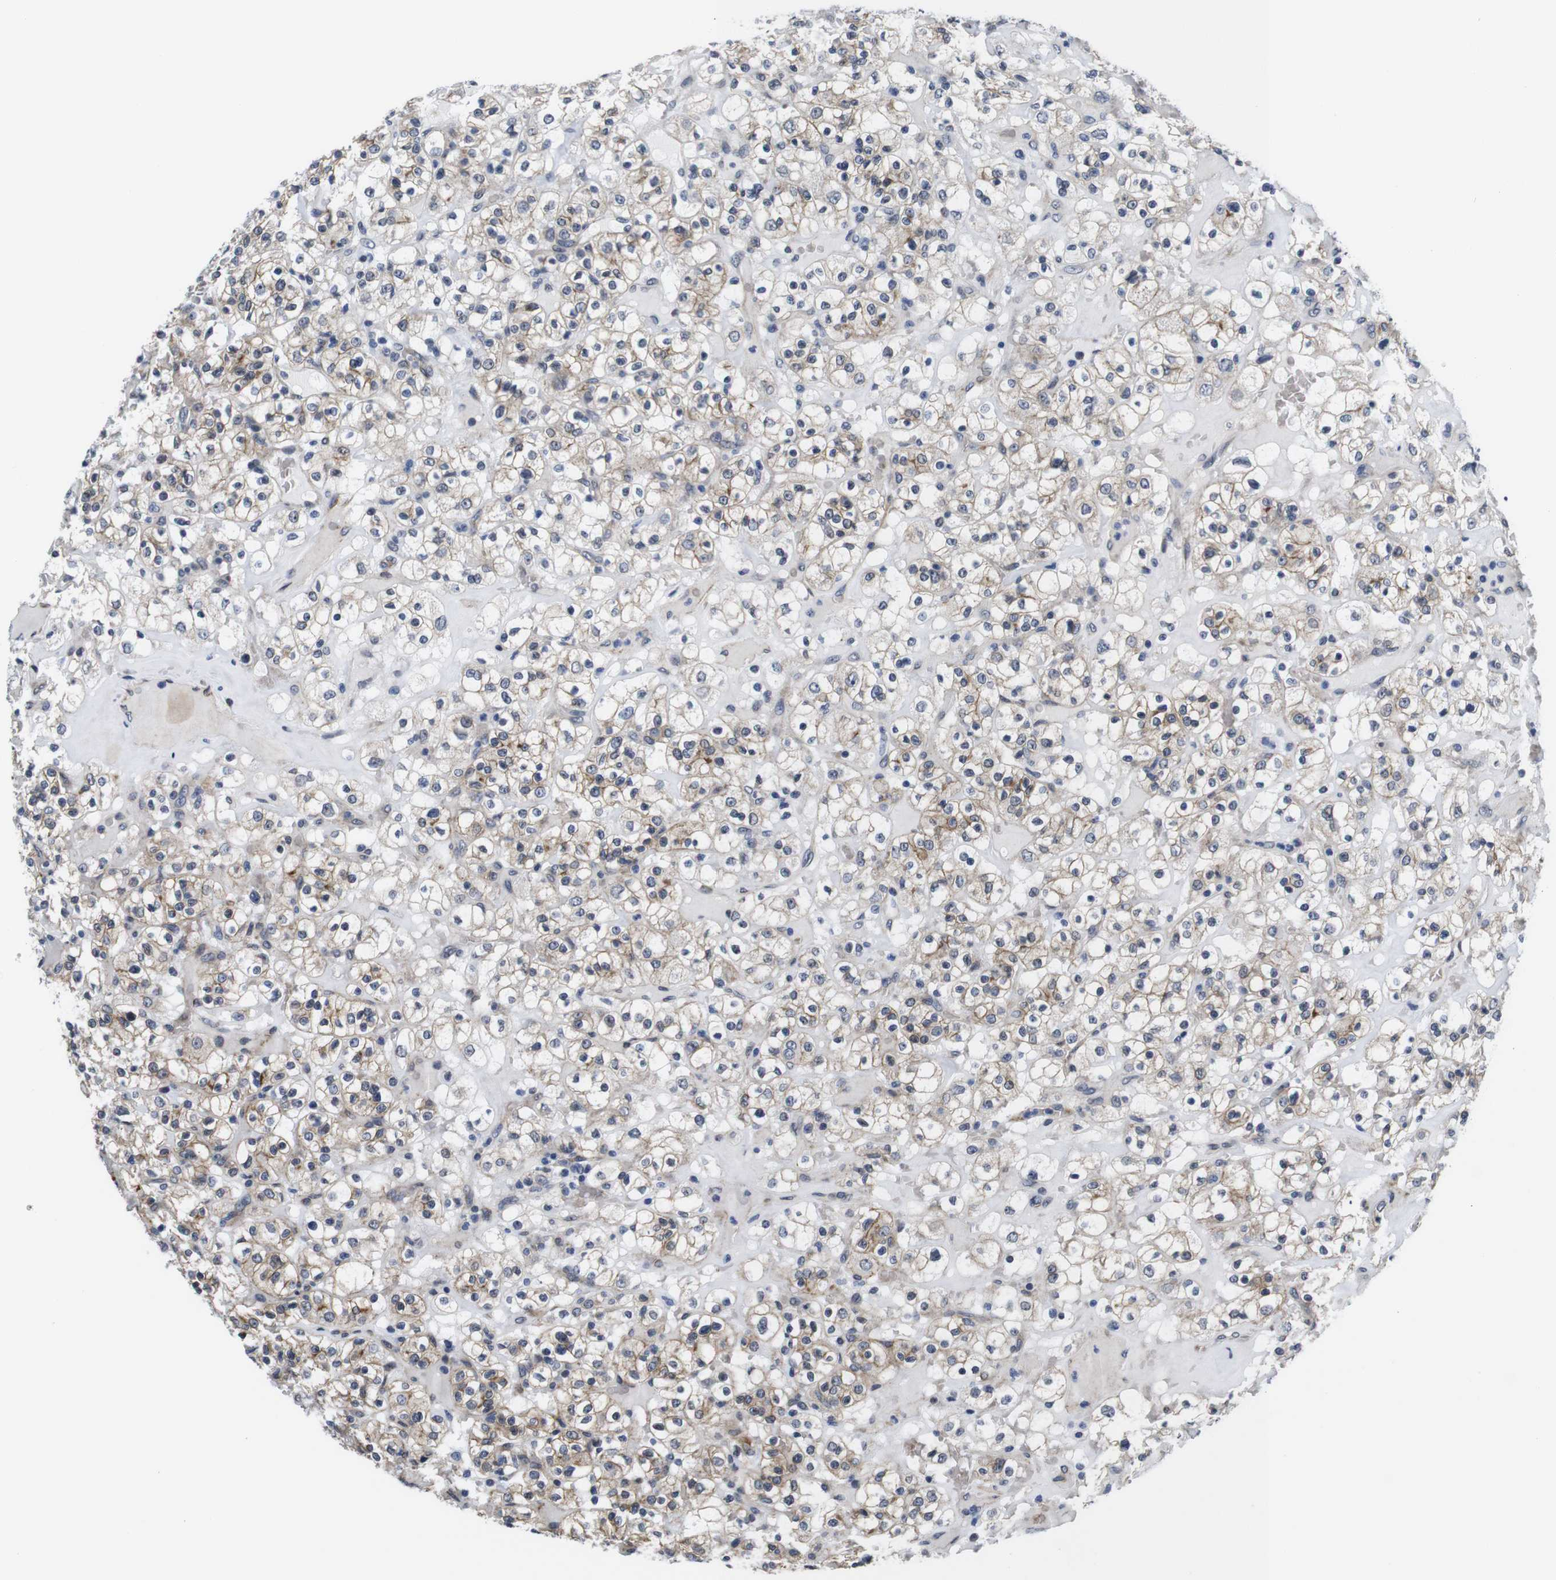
{"staining": {"intensity": "moderate", "quantity": ">75%", "location": "cytoplasmic/membranous"}, "tissue": "renal cancer", "cell_type": "Tumor cells", "image_type": "cancer", "snomed": [{"axis": "morphology", "description": "Normal tissue, NOS"}, {"axis": "morphology", "description": "Adenocarcinoma, NOS"}, {"axis": "topography", "description": "Kidney"}], "caption": "A brown stain shows moderate cytoplasmic/membranous staining of a protein in human adenocarcinoma (renal) tumor cells. The staining was performed using DAB to visualize the protein expression in brown, while the nuclei were stained in blue with hematoxylin (Magnification: 20x).", "gene": "SOCS3", "patient": {"sex": "female", "age": 72}}